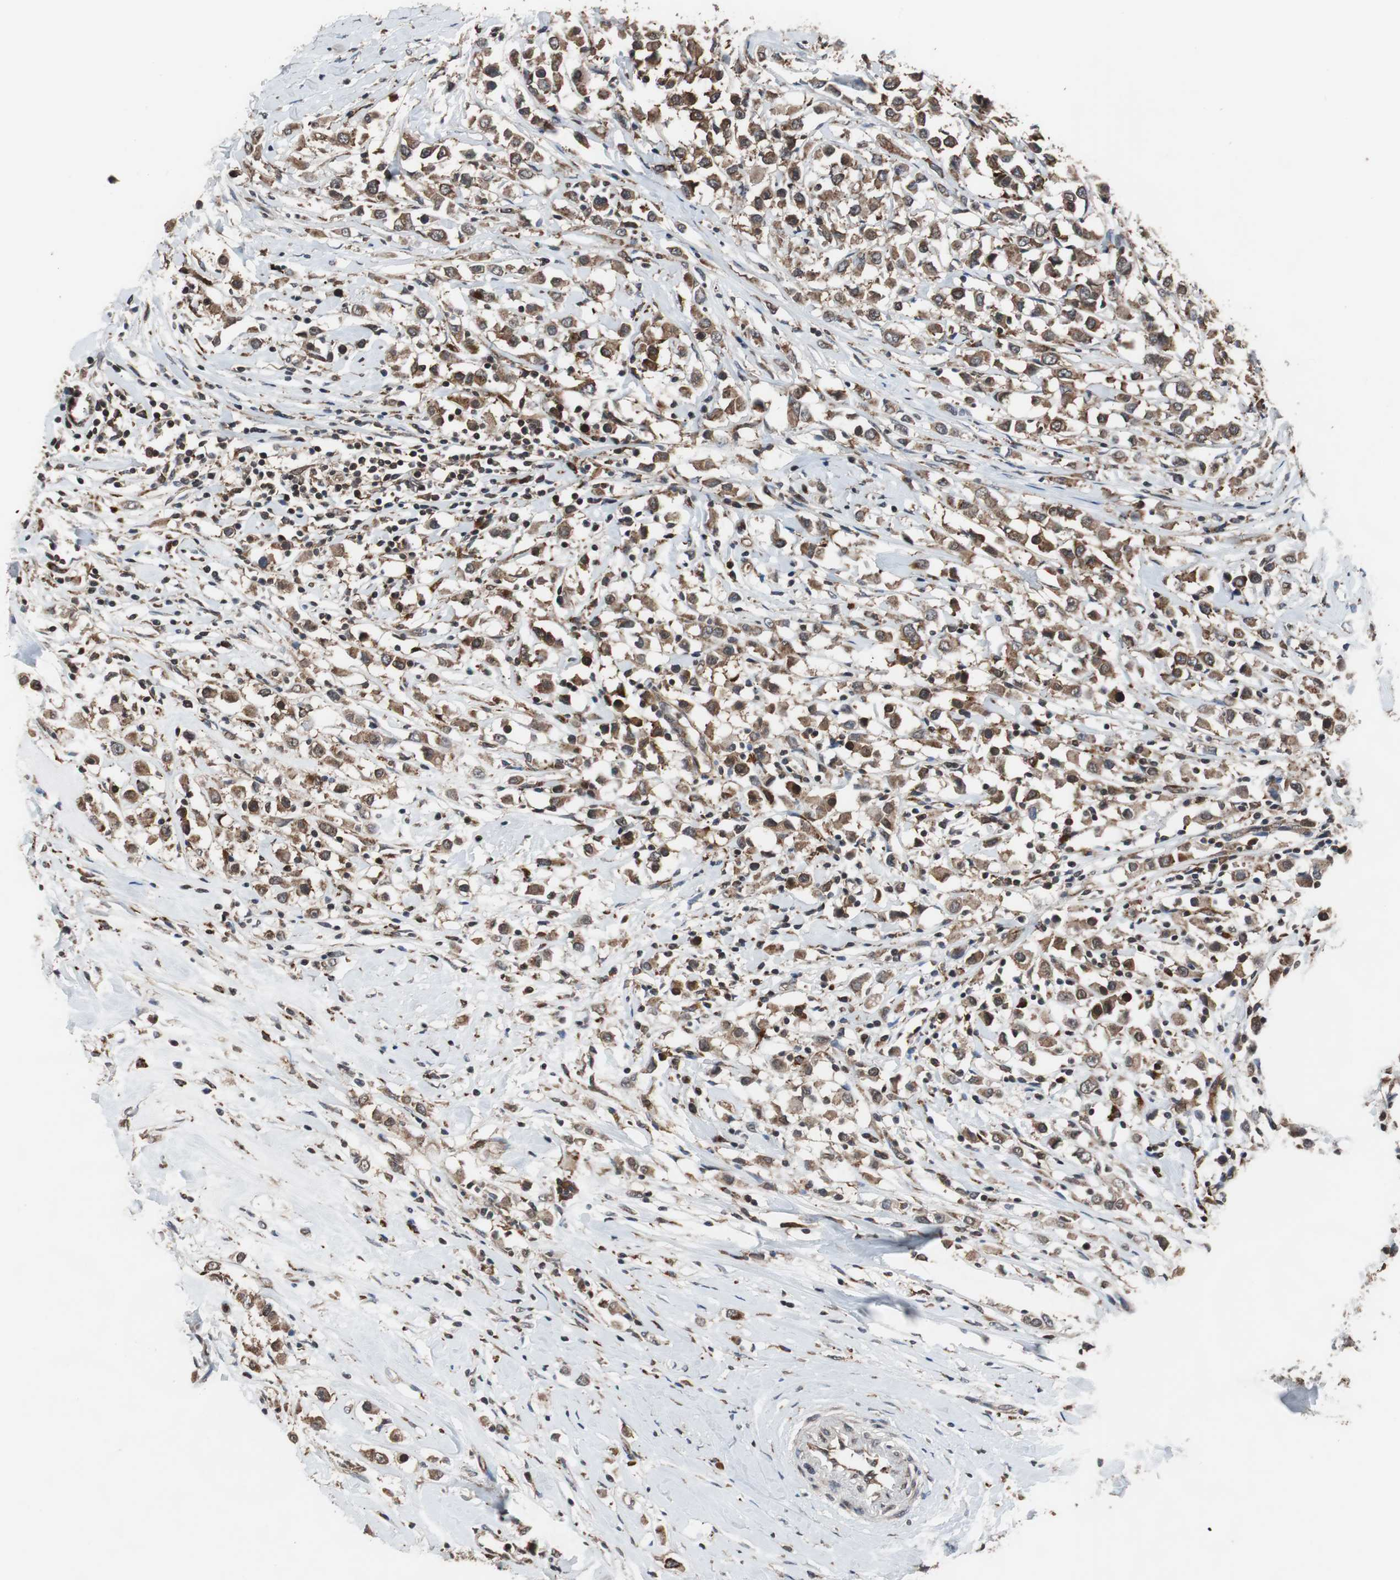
{"staining": {"intensity": "moderate", "quantity": ">75%", "location": "cytoplasmic/membranous"}, "tissue": "breast cancer", "cell_type": "Tumor cells", "image_type": "cancer", "snomed": [{"axis": "morphology", "description": "Duct carcinoma"}, {"axis": "topography", "description": "Breast"}], "caption": "Intraductal carcinoma (breast) tissue exhibits moderate cytoplasmic/membranous staining in about >75% of tumor cells", "gene": "USP10", "patient": {"sex": "female", "age": 61}}